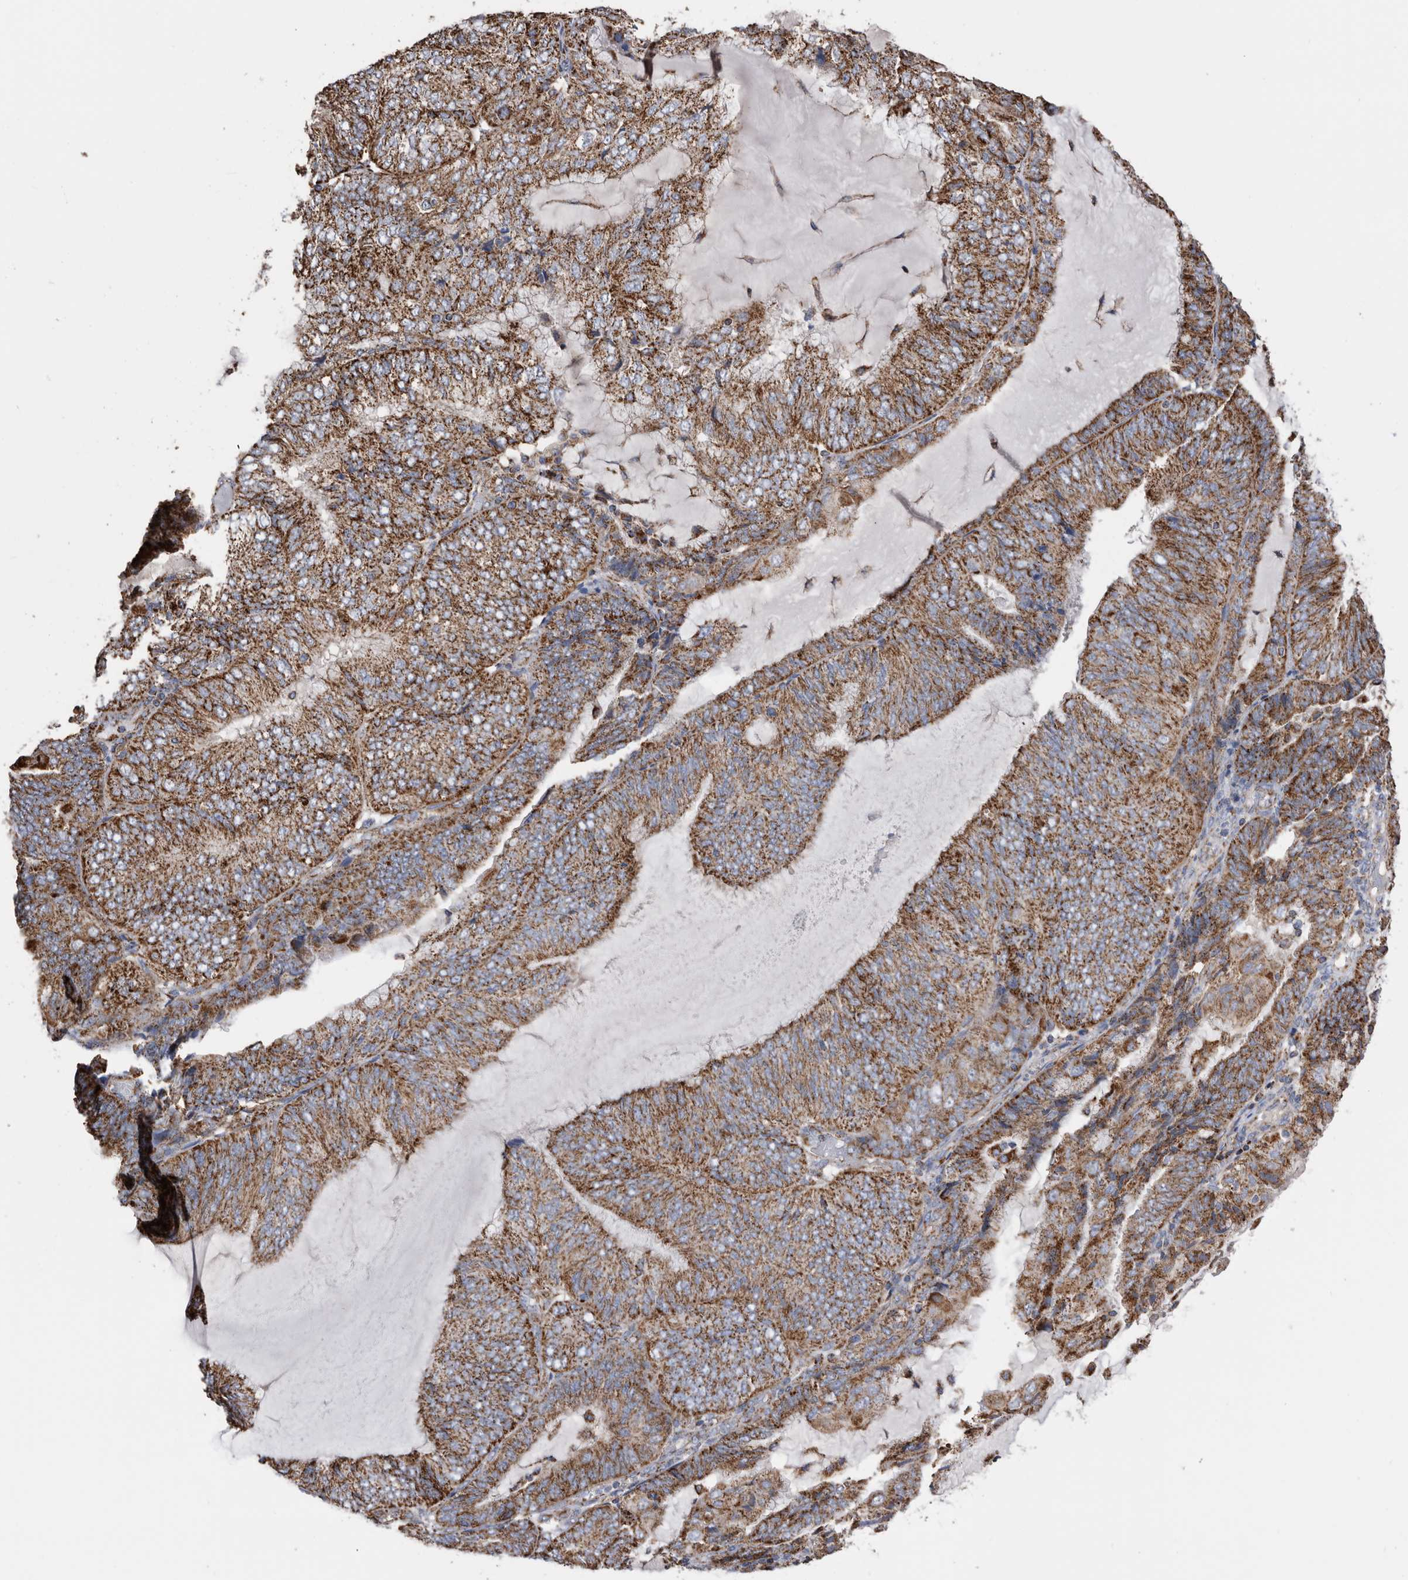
{"staining": {"intensity": "moderate", "quantity": ">75%", "location": "cytoplasmic/membranous"}, "tissue": "endometrial cancer", "cell_type": "Tumor cells", "image_type": "cancer", "snomed": [{"axis": "morphology", "description": "Adenocarcinoma, NOS"}, {"axis": "topography", "description": "Endometrium"}], "caption": "The micrograph demonstrates a brown stain indicating the presence of a protein in the cytoplasmic/membranous of tumor cells in endometrial cancer (adenocarcinoma). (Stains: DAB in brown, nuclei in blue, Microscopy: brightfield microscopy at high magnification).", "gene": "WFDC1", "patient": {"sex": "female", "age": 81}}